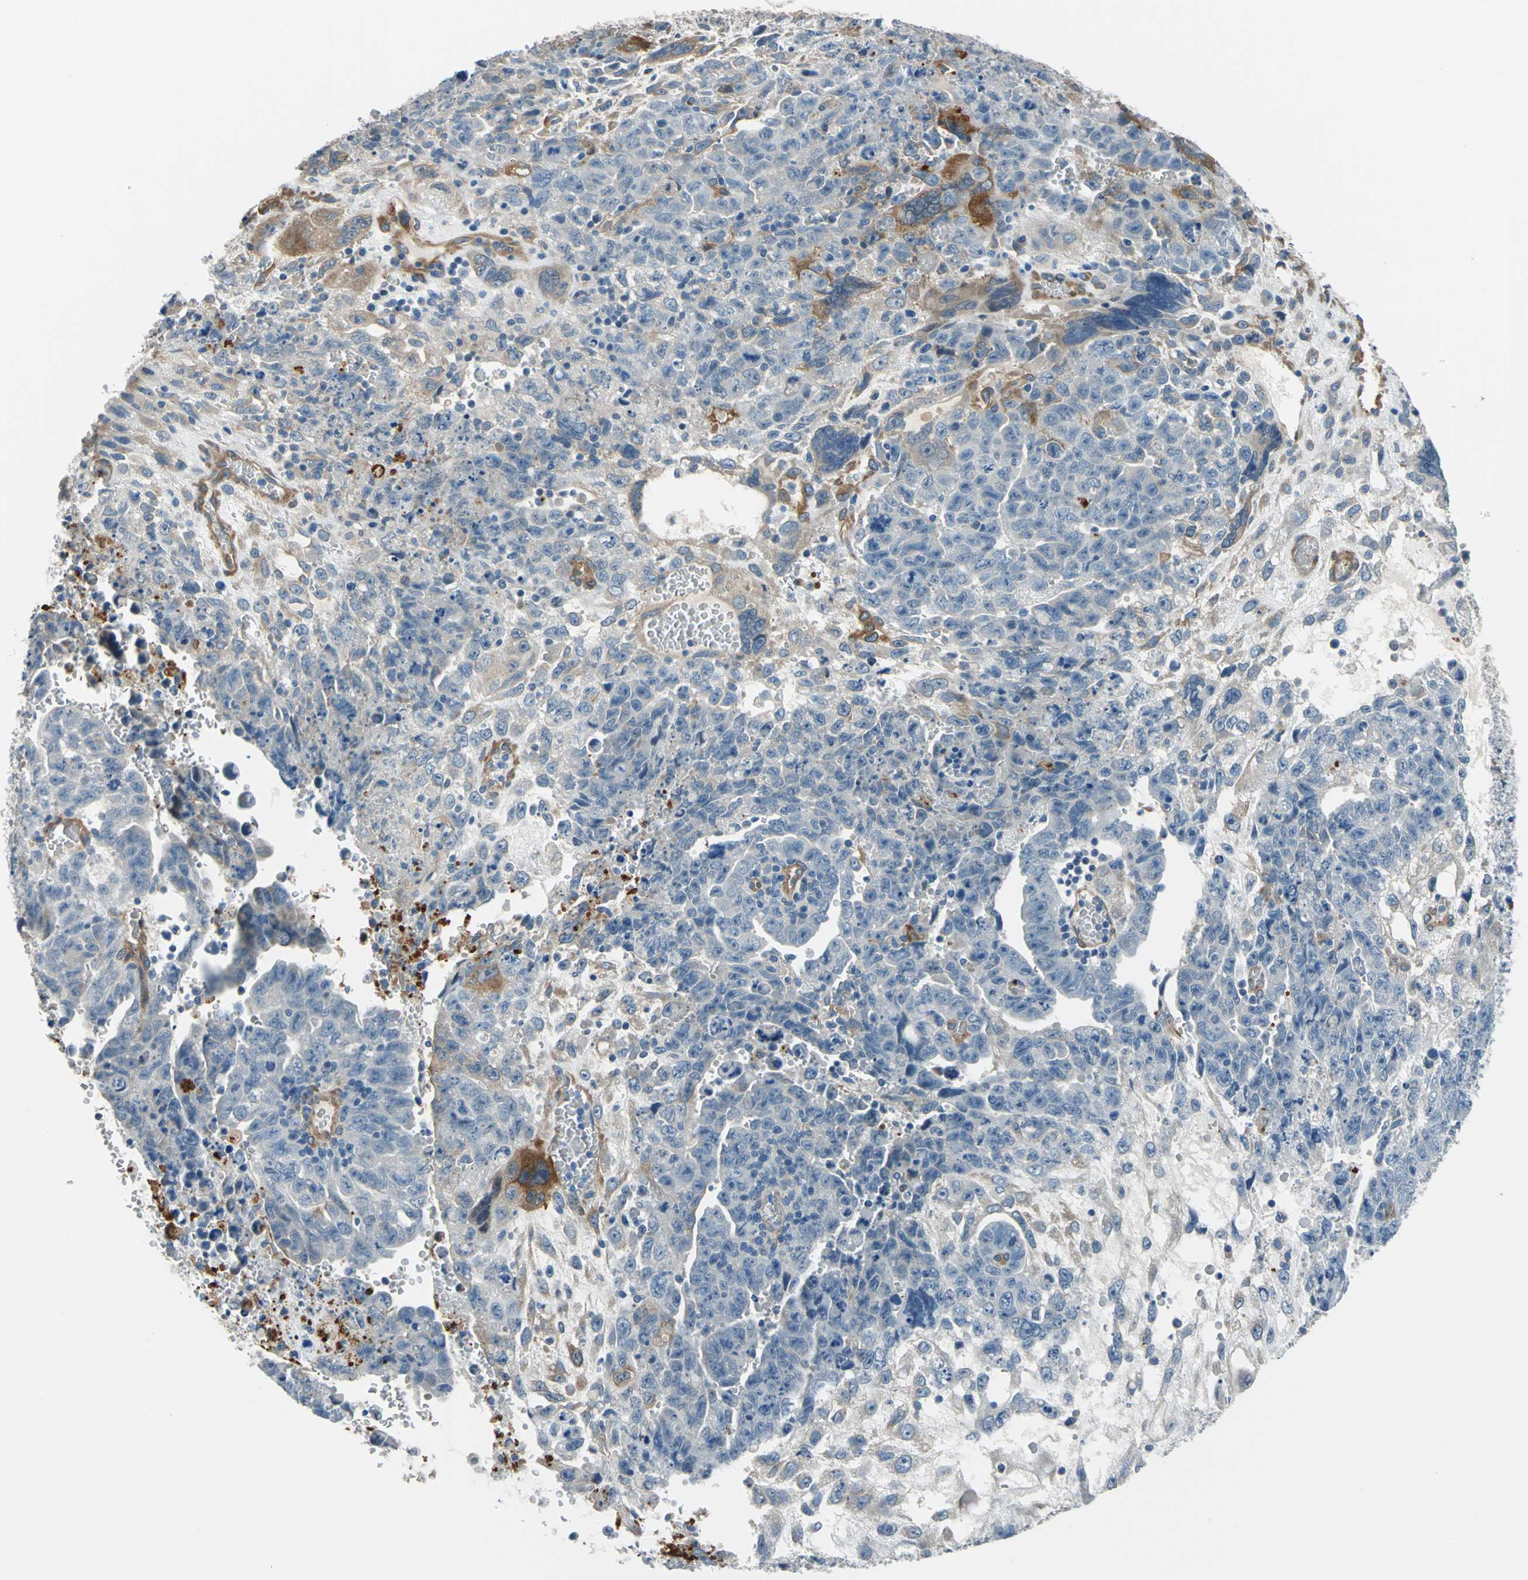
{"staining": {"intensity": "negative", "quantity": "none", "location": "none"}, "tissue": "testis cancer", "cell_type": "Tumor cells", "image_type": "cancer", "snomed": [{"axis": "morphology", "description": "Carcinoma, Embryonal, NOS"}, {"axis": "topography", "description": "Testis"}], "caption": "A high-resolution photomicrograph shows IHC staining of testis cancer (embryonal carcinoma), which reveals no significant staining in tumor cells. The staining is performed using DAB (3,3'-diaminobenzidine) brown chromogen with nuclei counter-stained in using hematoxylin.", "gene": "CDC42EP1", "patient": {"sex": "male", "age": 28}}